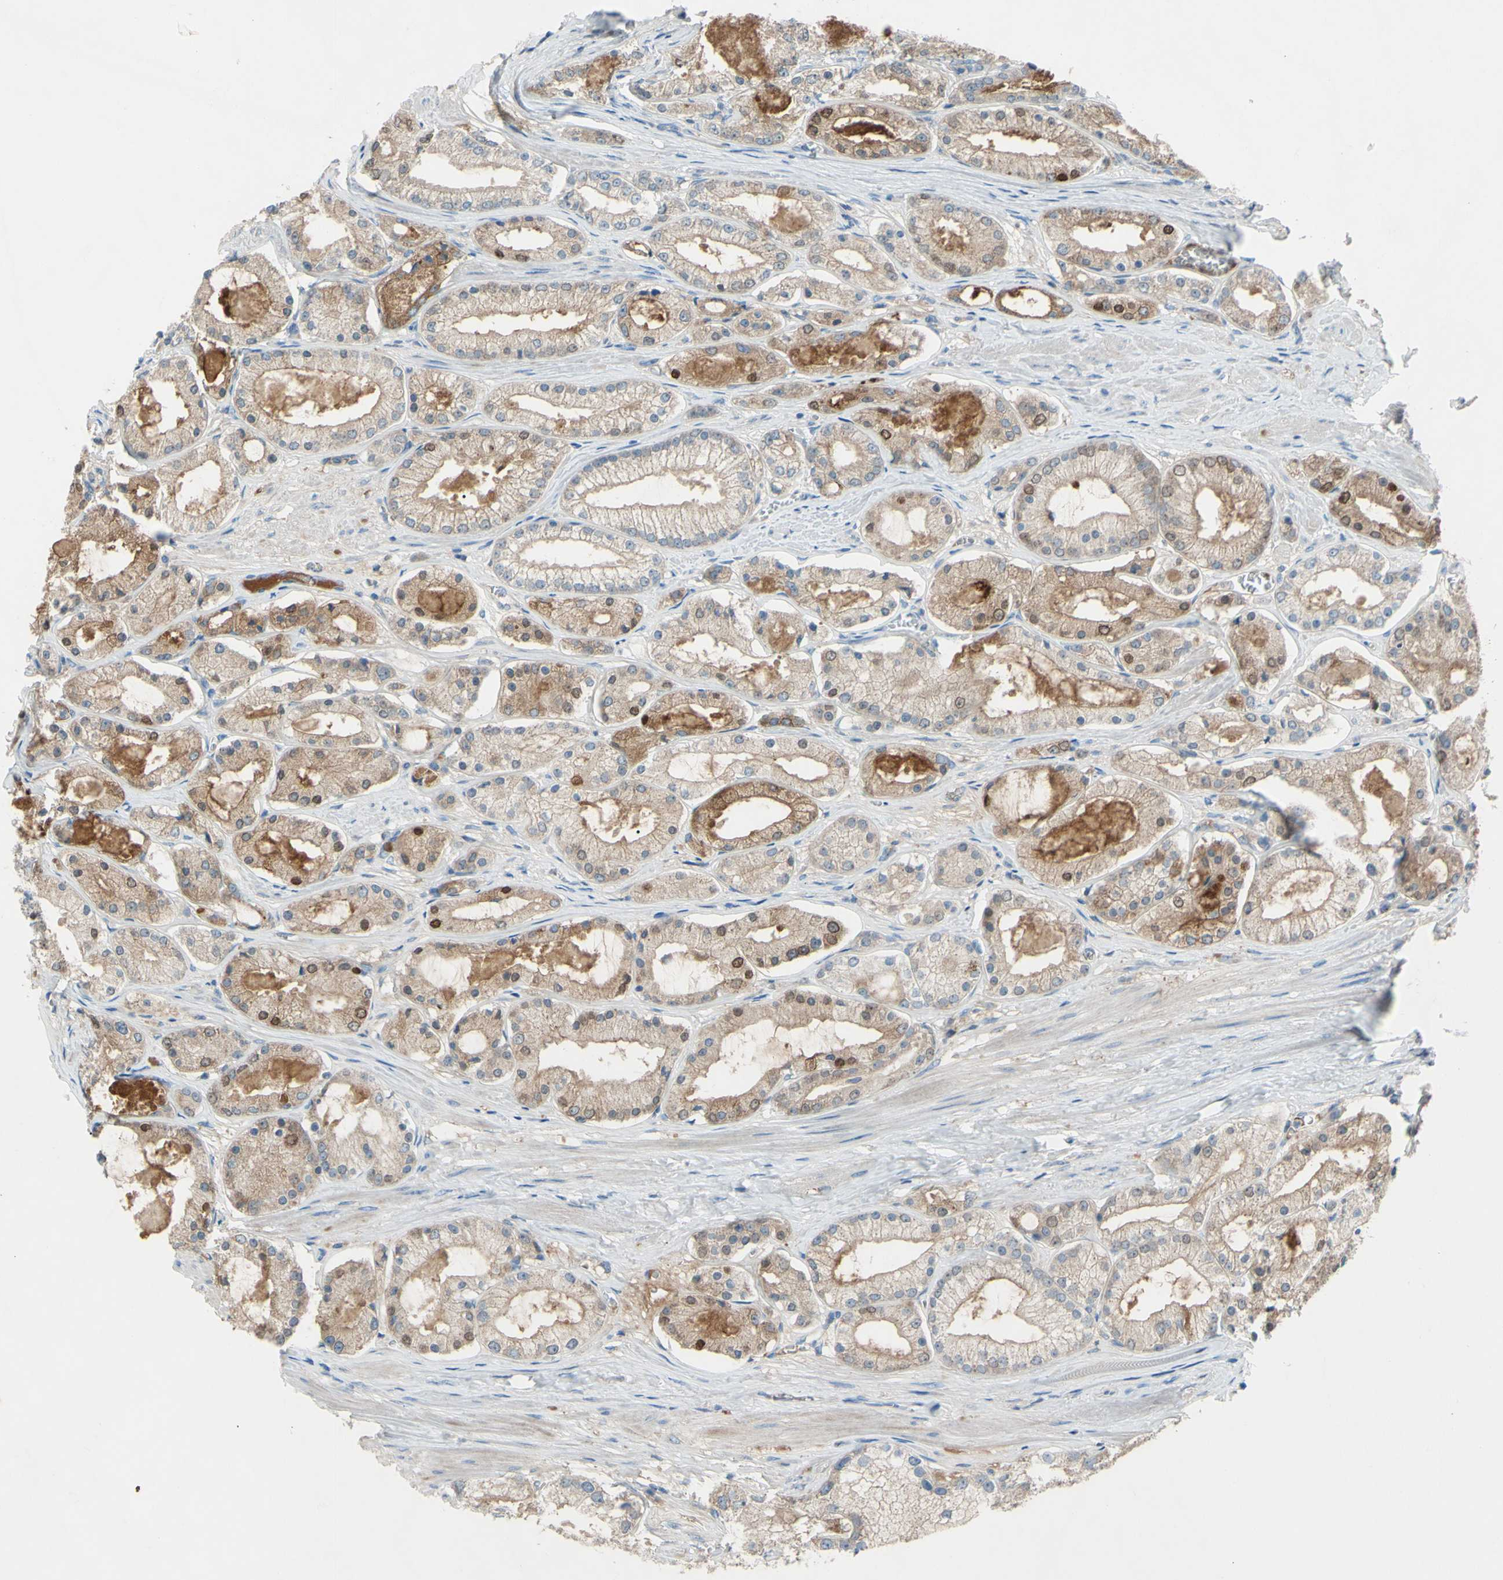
{"staining": {"intensity": "moderate", "quantity": "25%-75%", "location": "cytoplasmic/membranous,nuclear"}, "tissue": "prostate cancer", "cell_type": "Tumor cells", "image_type": "cancer", "snomed": [{"axis": "morphology", "description": "Adenocarcinoma, High grade"}, {"axis": "topography", "description": "Prostate"}], "caption": "High-grade adenocarcinoma (prostate) was stained to show a protein in brown. There is medium levels of moderate cytoplasmic/membranous and nuclear positivity in about 25%-75% of tumor cells.", "gene": "ATRN", "patient": {"sex": "male", "age": 66}}